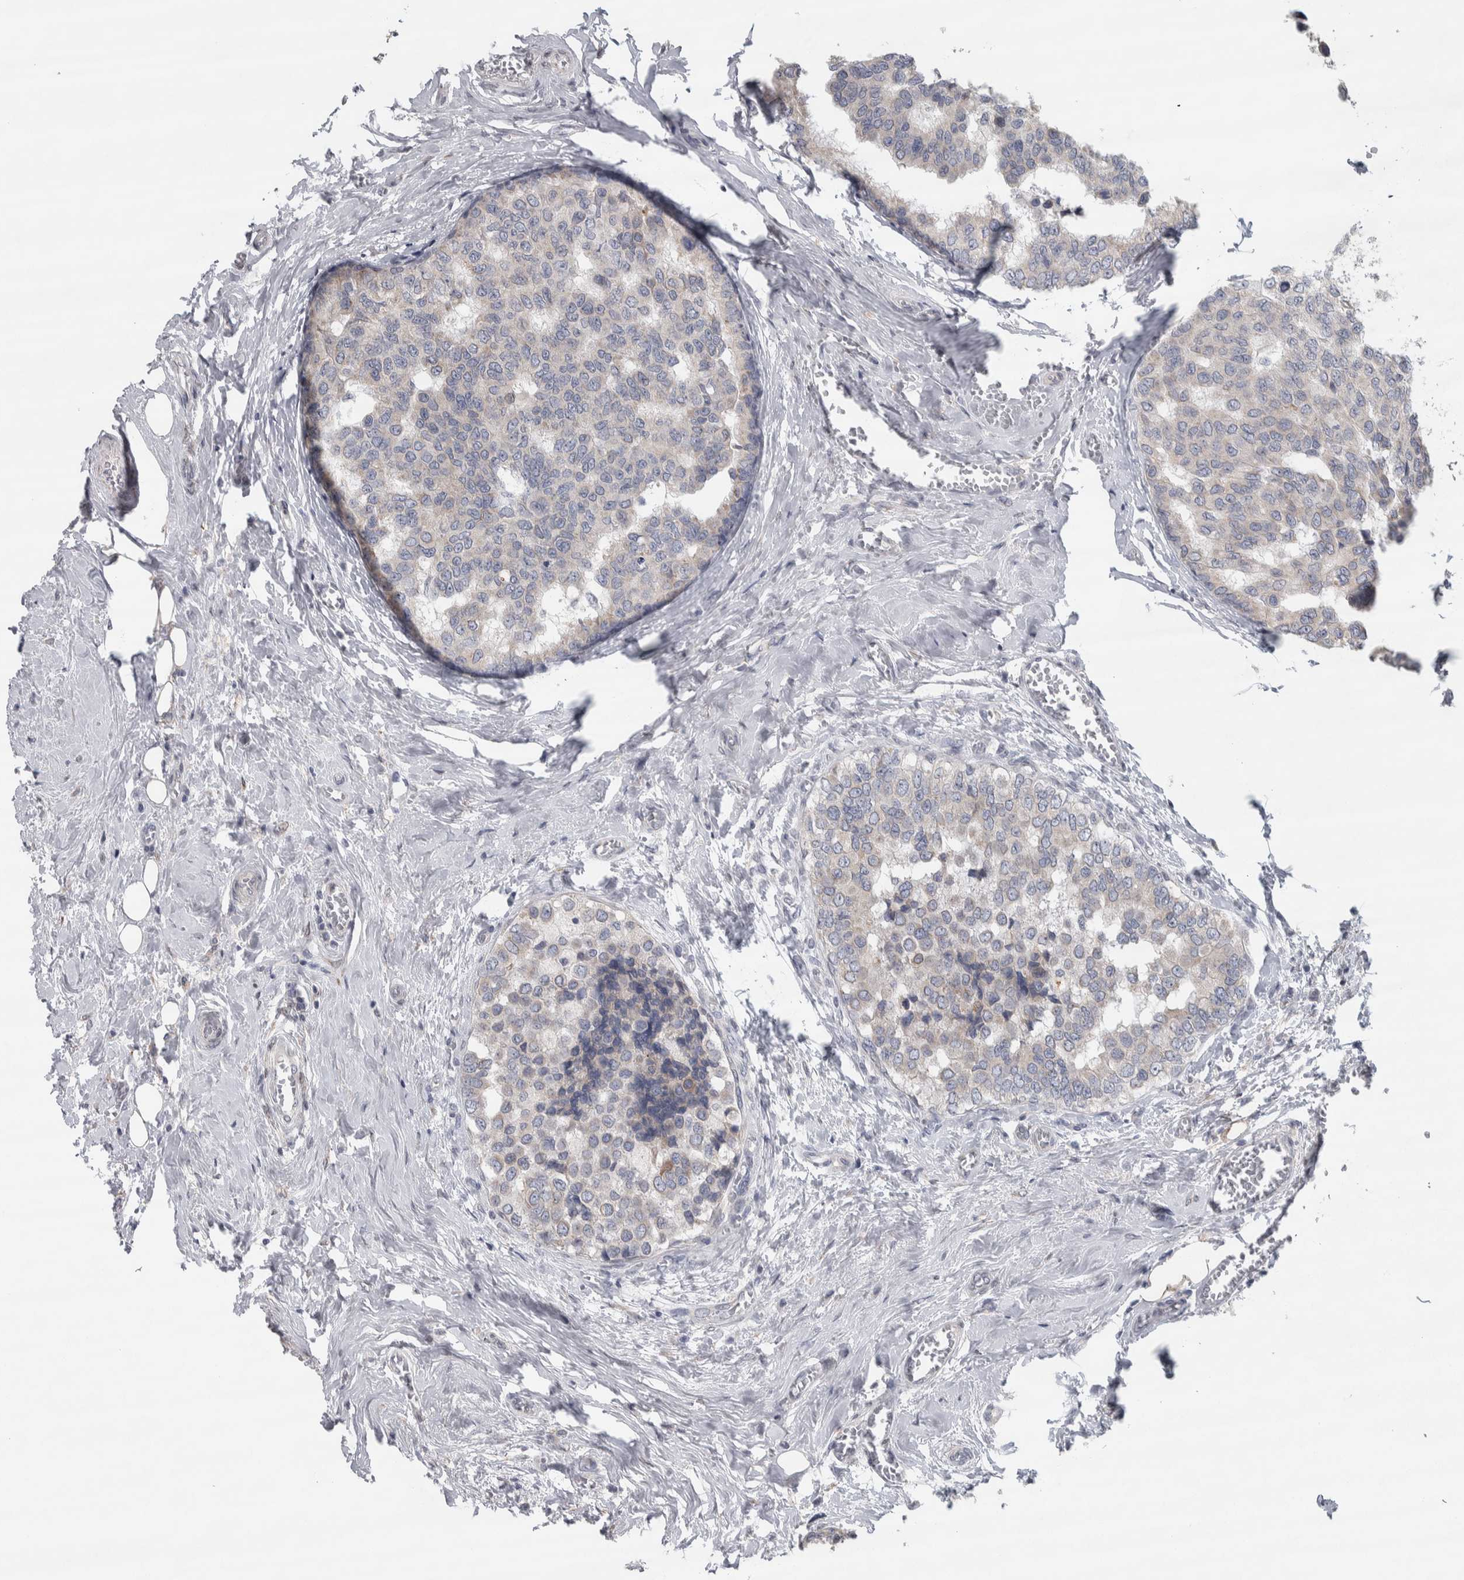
{"staining": {"intensity": "weak", "quantity": "<25%", "location": "cytoplasmic/membranous"}, "tissue": "breast cancer", "cell_type": "Tumor cells", "image_type": "cancer", "snomed": [{"axis": "morphology", "description": "Normal tissue, NOS"}, {"axis": "morphology", "description": "Duct carcinoma"}, {"axis": "topography", "description": "Breast"}], "caption": "DAB immunohistochemical staining of human breast intraductal carcinoma demonstrates no significant staining in tumor cells.", "gene": "SIGMAR1", "patient": {"sex": "female", "age": 43}}